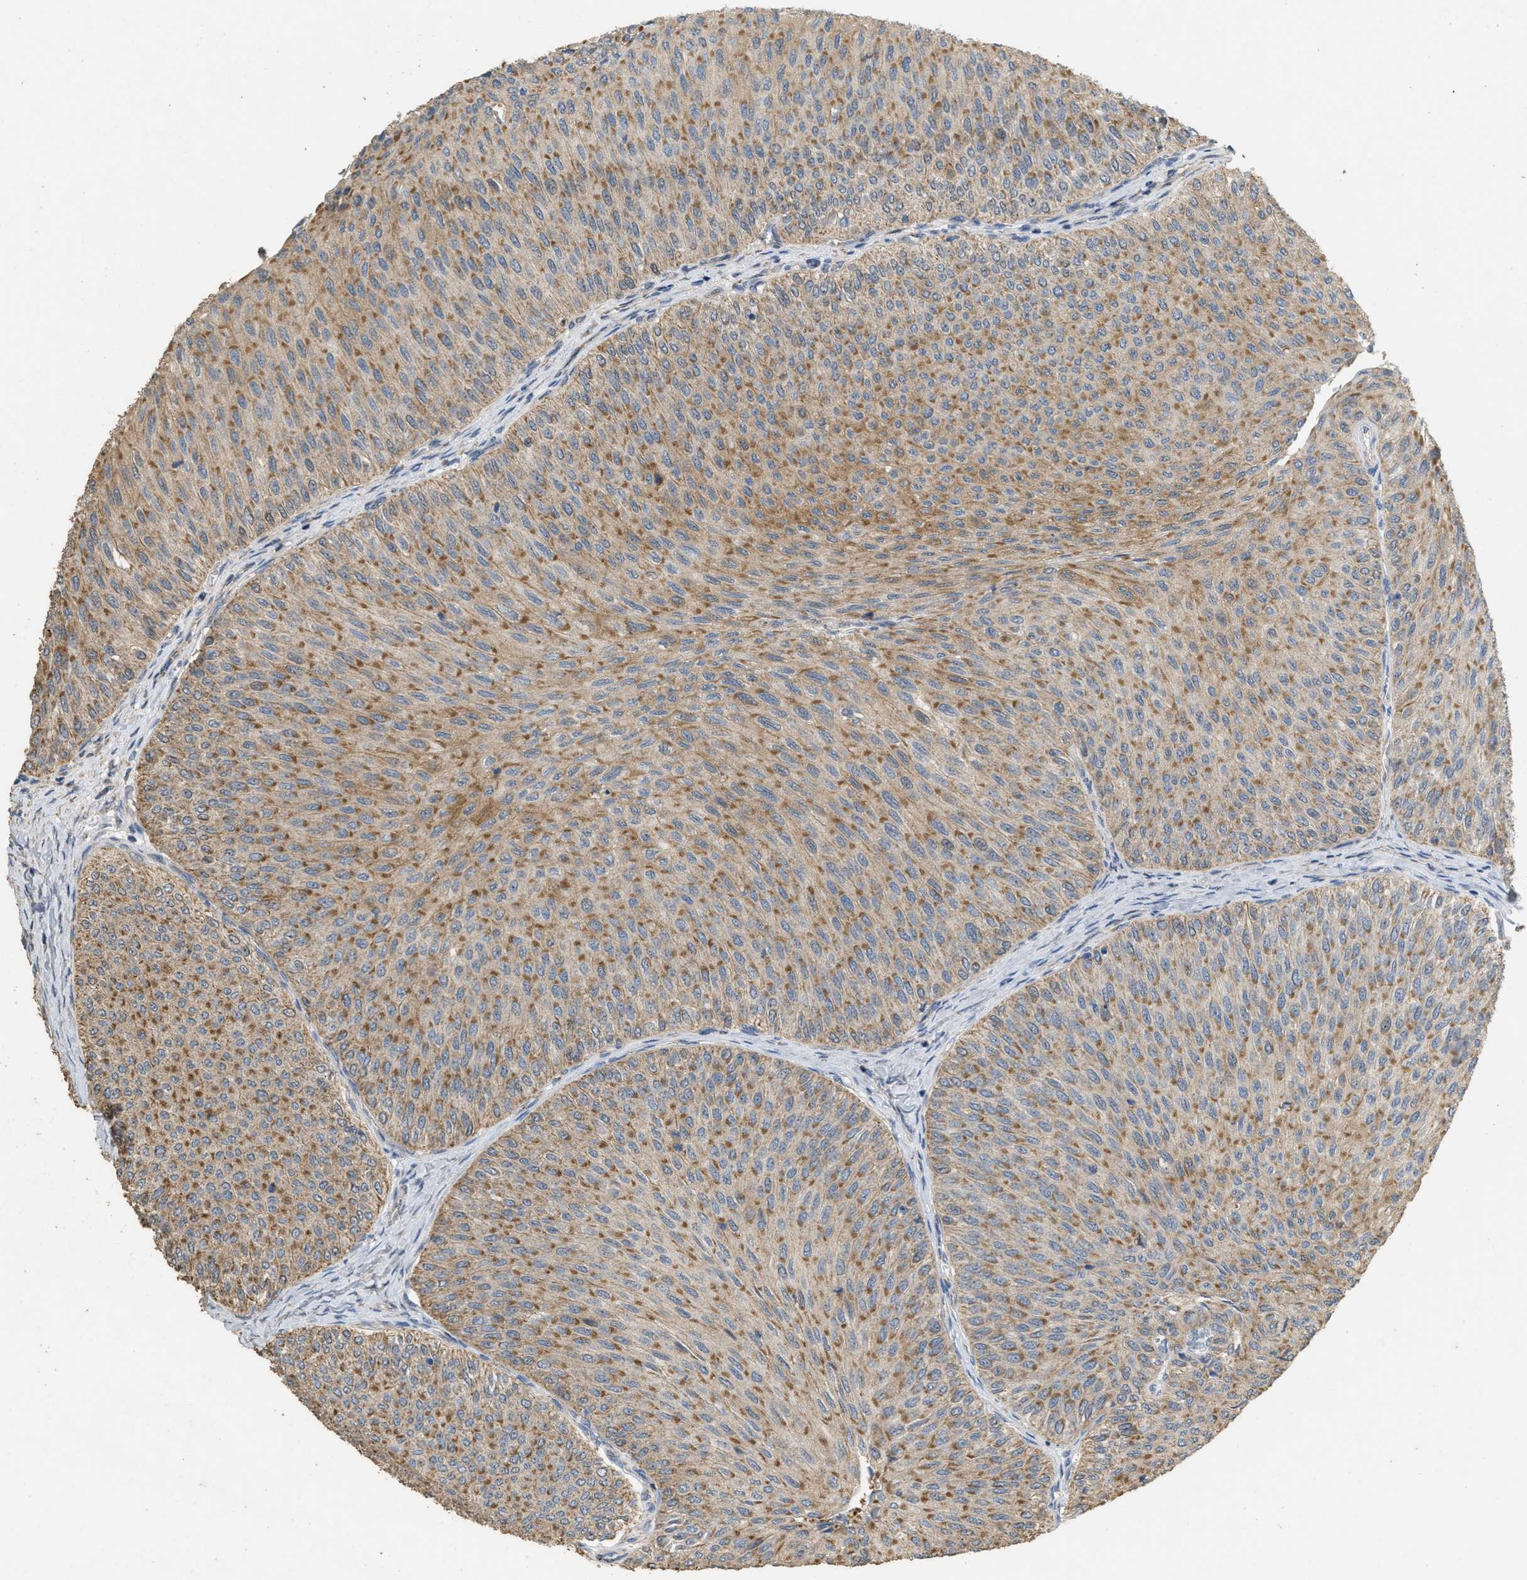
{"staining": {"intensity": "moderate", "quantity": ">75%", "location": "cytoplasmic/membranous"}, "tissue": "urothelial cancer", "cell_type": "Tumor cells", "image_type": "cancer", "snomed": [{"axis": "morphology", "description": "Urothelial carcinoma, Low grade"}, {"axis": "topography", "description": "Urinary bladder"}], "caption": "Immunohistochemistry micrograph of neoplastic tissue: urothelial carcinoma (low-grade) stained using IHC shows medium levels of moderate protein expression localized specifically in the cytoplasmic/membranous of tumor cells, appearing as a cytoplasmic/membranous brown color.", "gene": "KCNA4", "patient": {"sex": "male", "age": 78}}